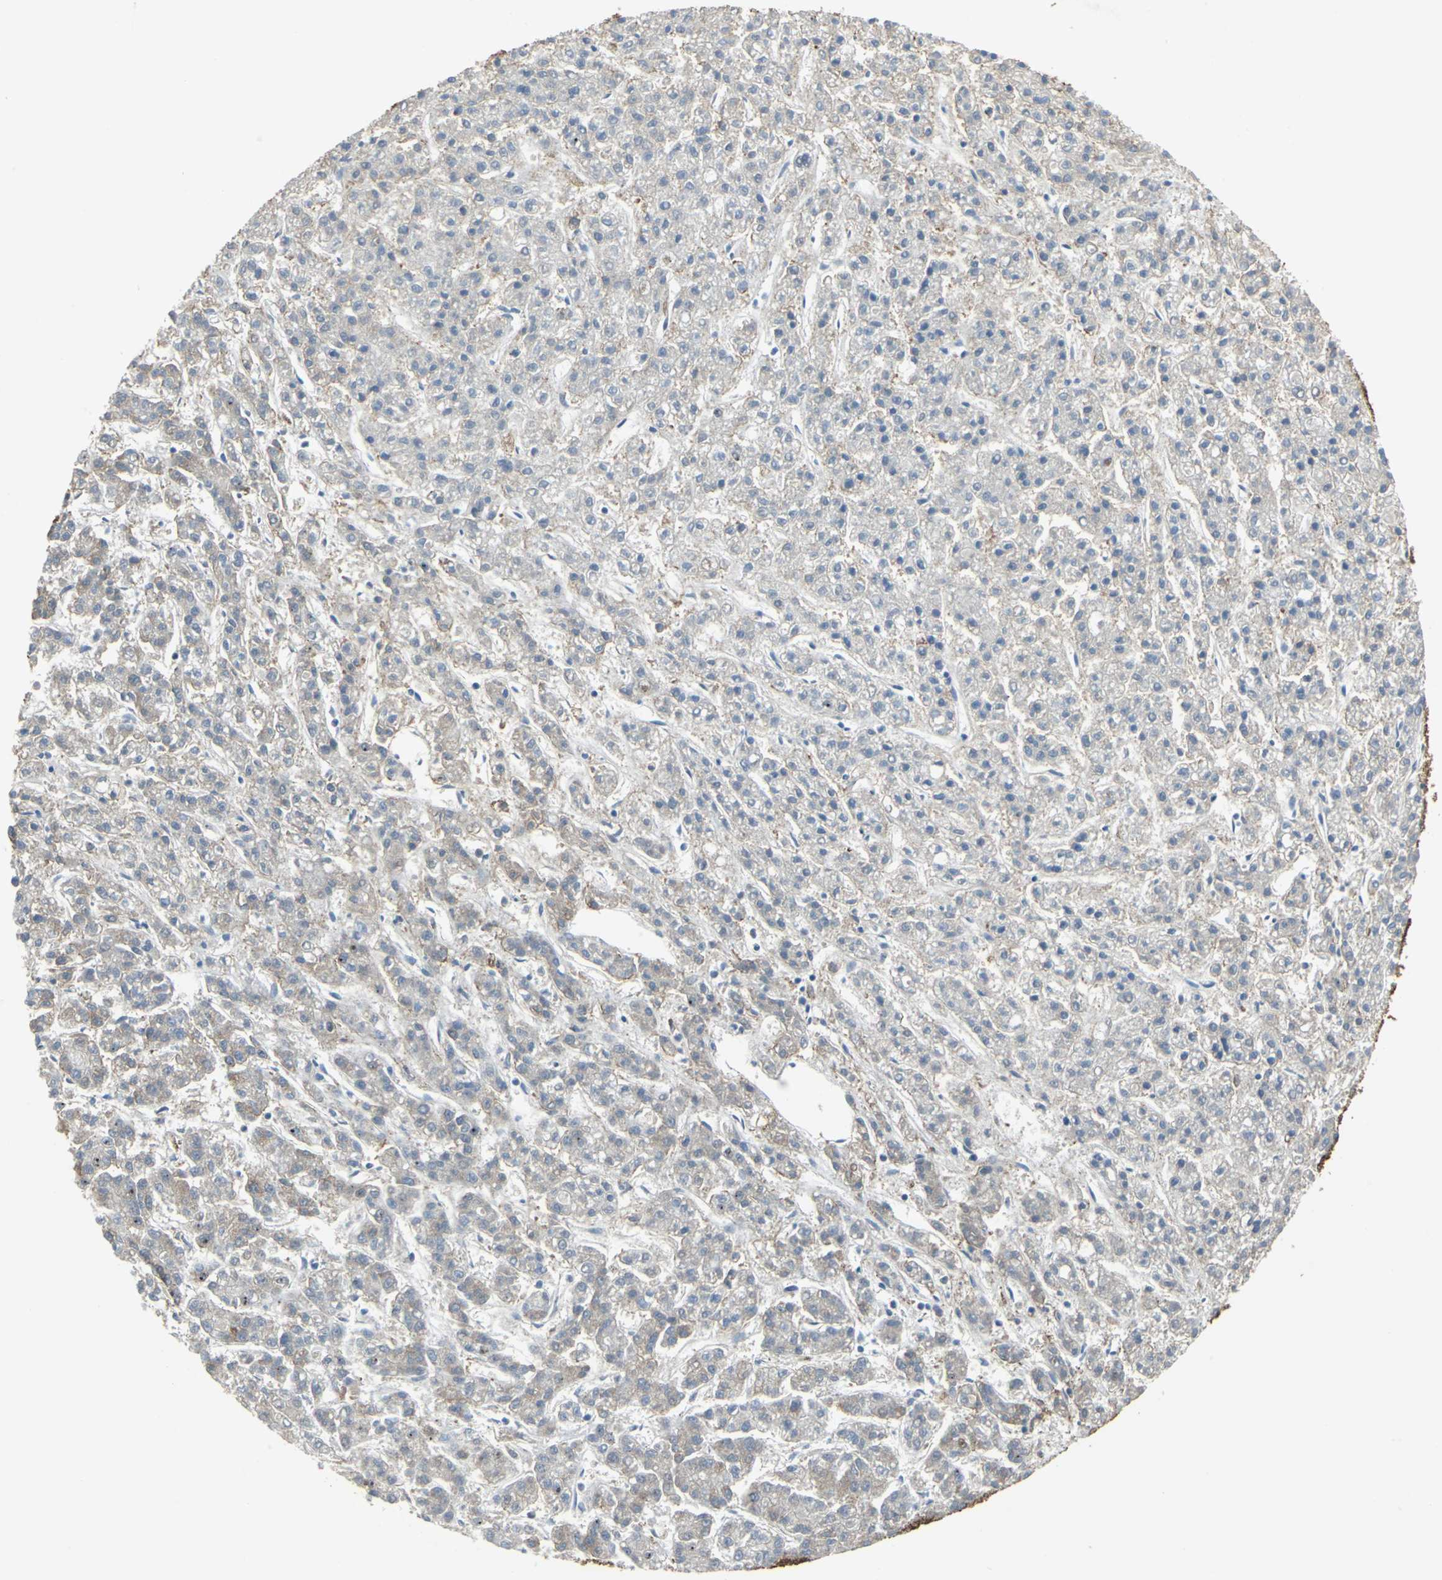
{"staining": {"intensity": "moderate", "quantity": "25%-75%", "location": "cytoplasmic/membranous"}, "tissue": "liver cancer", "cell_type": "Tumor cells", "image_type": "cancer", "snomed": [{"axis": "morphology", "description": "Carcinoma, Hepatocellular, NOS"}, {"axis": "topography", "description": "Liver"}], "caption": "Brown immunohistochemical staining in human hepatocellular carcinoma (liver) shows moderate cytoplasmic/membranous positivity in about 25%-75% of tumor cells. (IHC, brightfield microscopy, high magnification).", "gene": "GPANK1", "patient": {"sex": "male", "age": 70}}